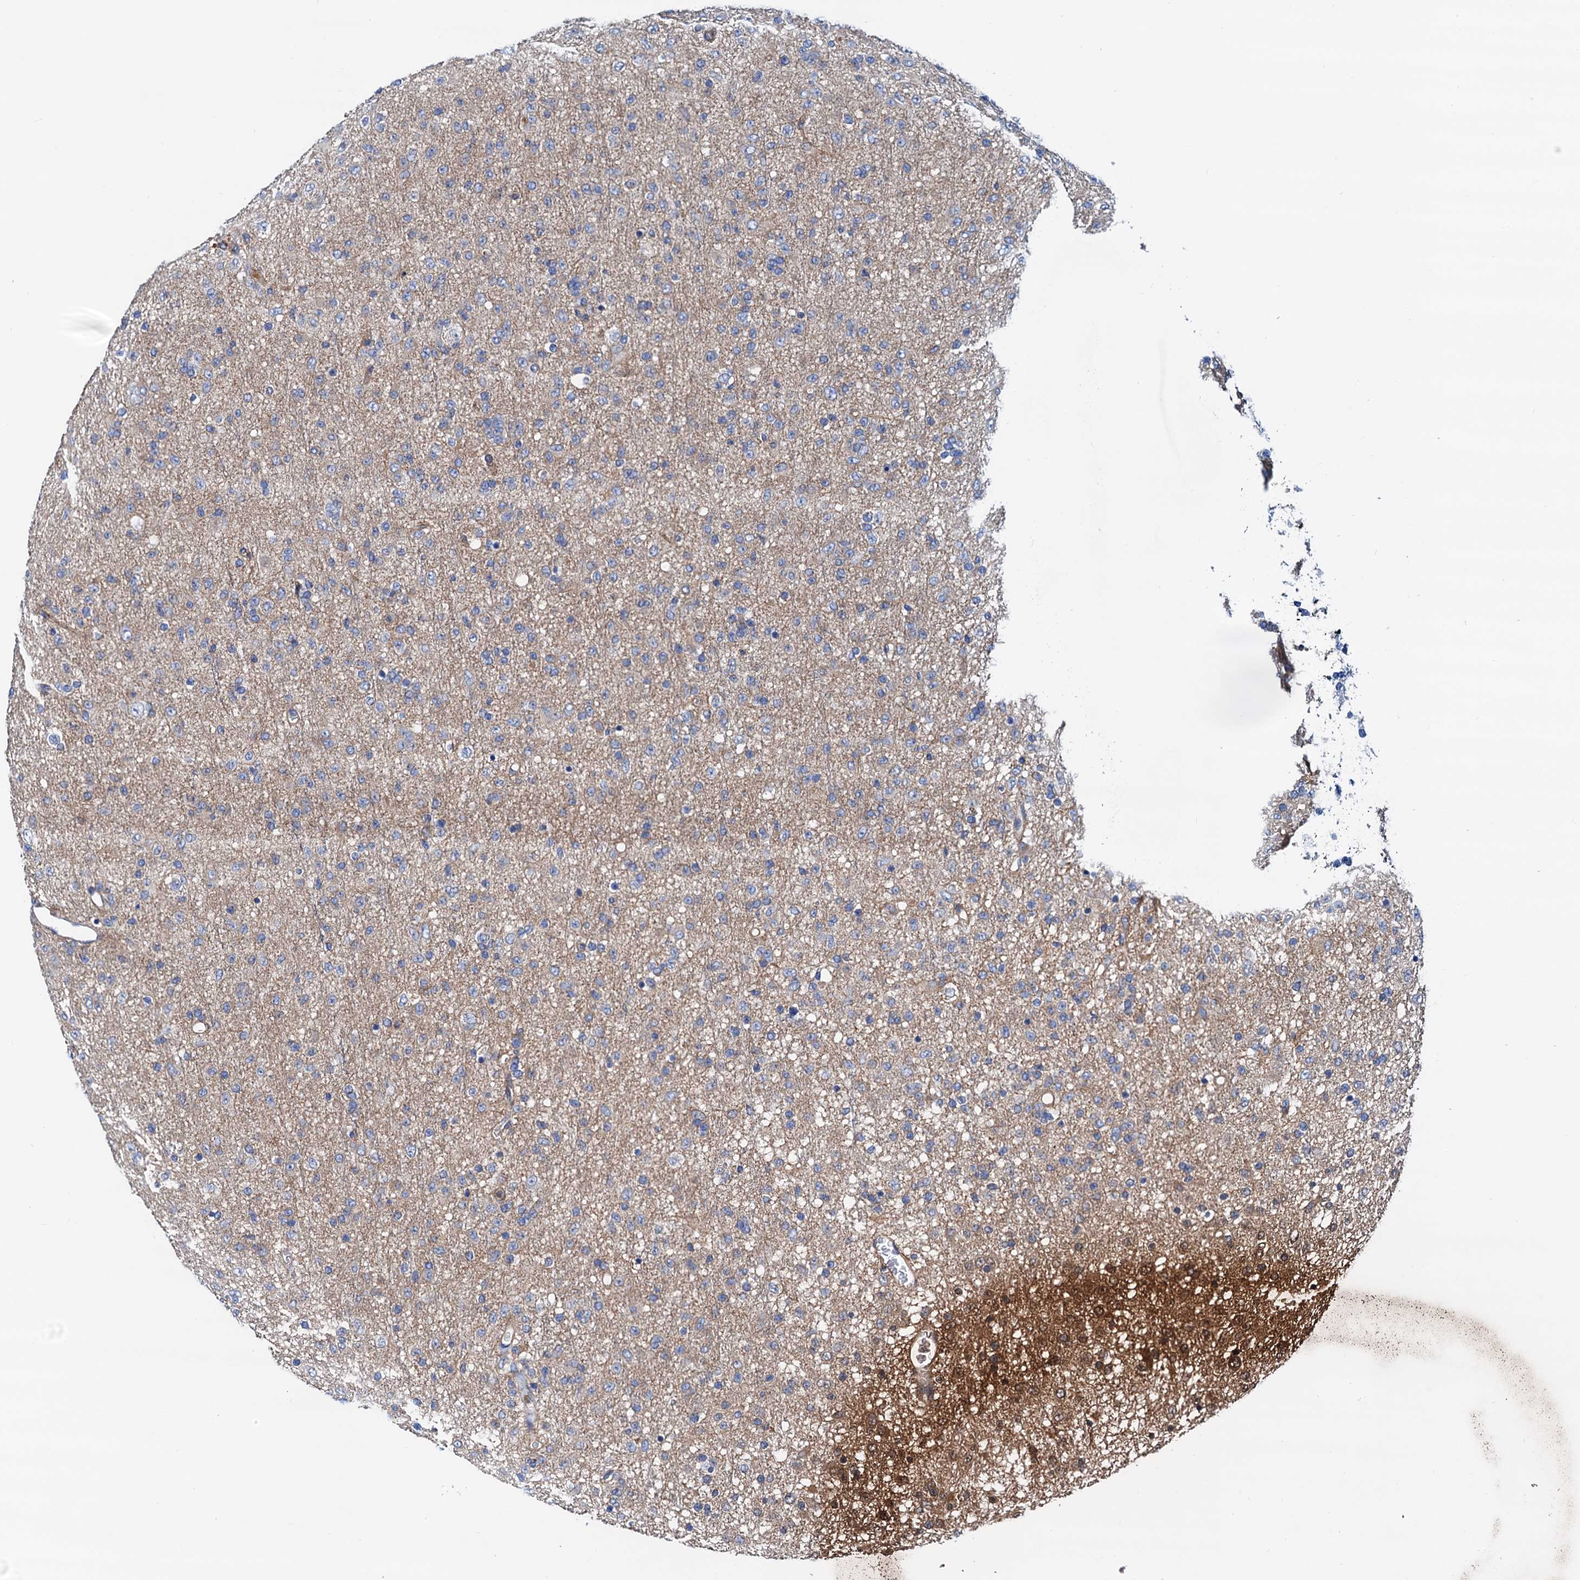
{"staining": {"intensity": "negative", "quantity": "none", "location": "none"}, "tissue": "glioma", "cell_type": "Tumor cells", "image_type": "cancer", "snomed": [{"axis": "morphology", "description": "Glioma, malignant, Low grade"}, {"axis": "topography", "description": "Brain"}], "caption": "There is no significant expression in tumor cells of glioma.", "gene": "RASSF9", "patient": {"sex": "male", "age": 65}}